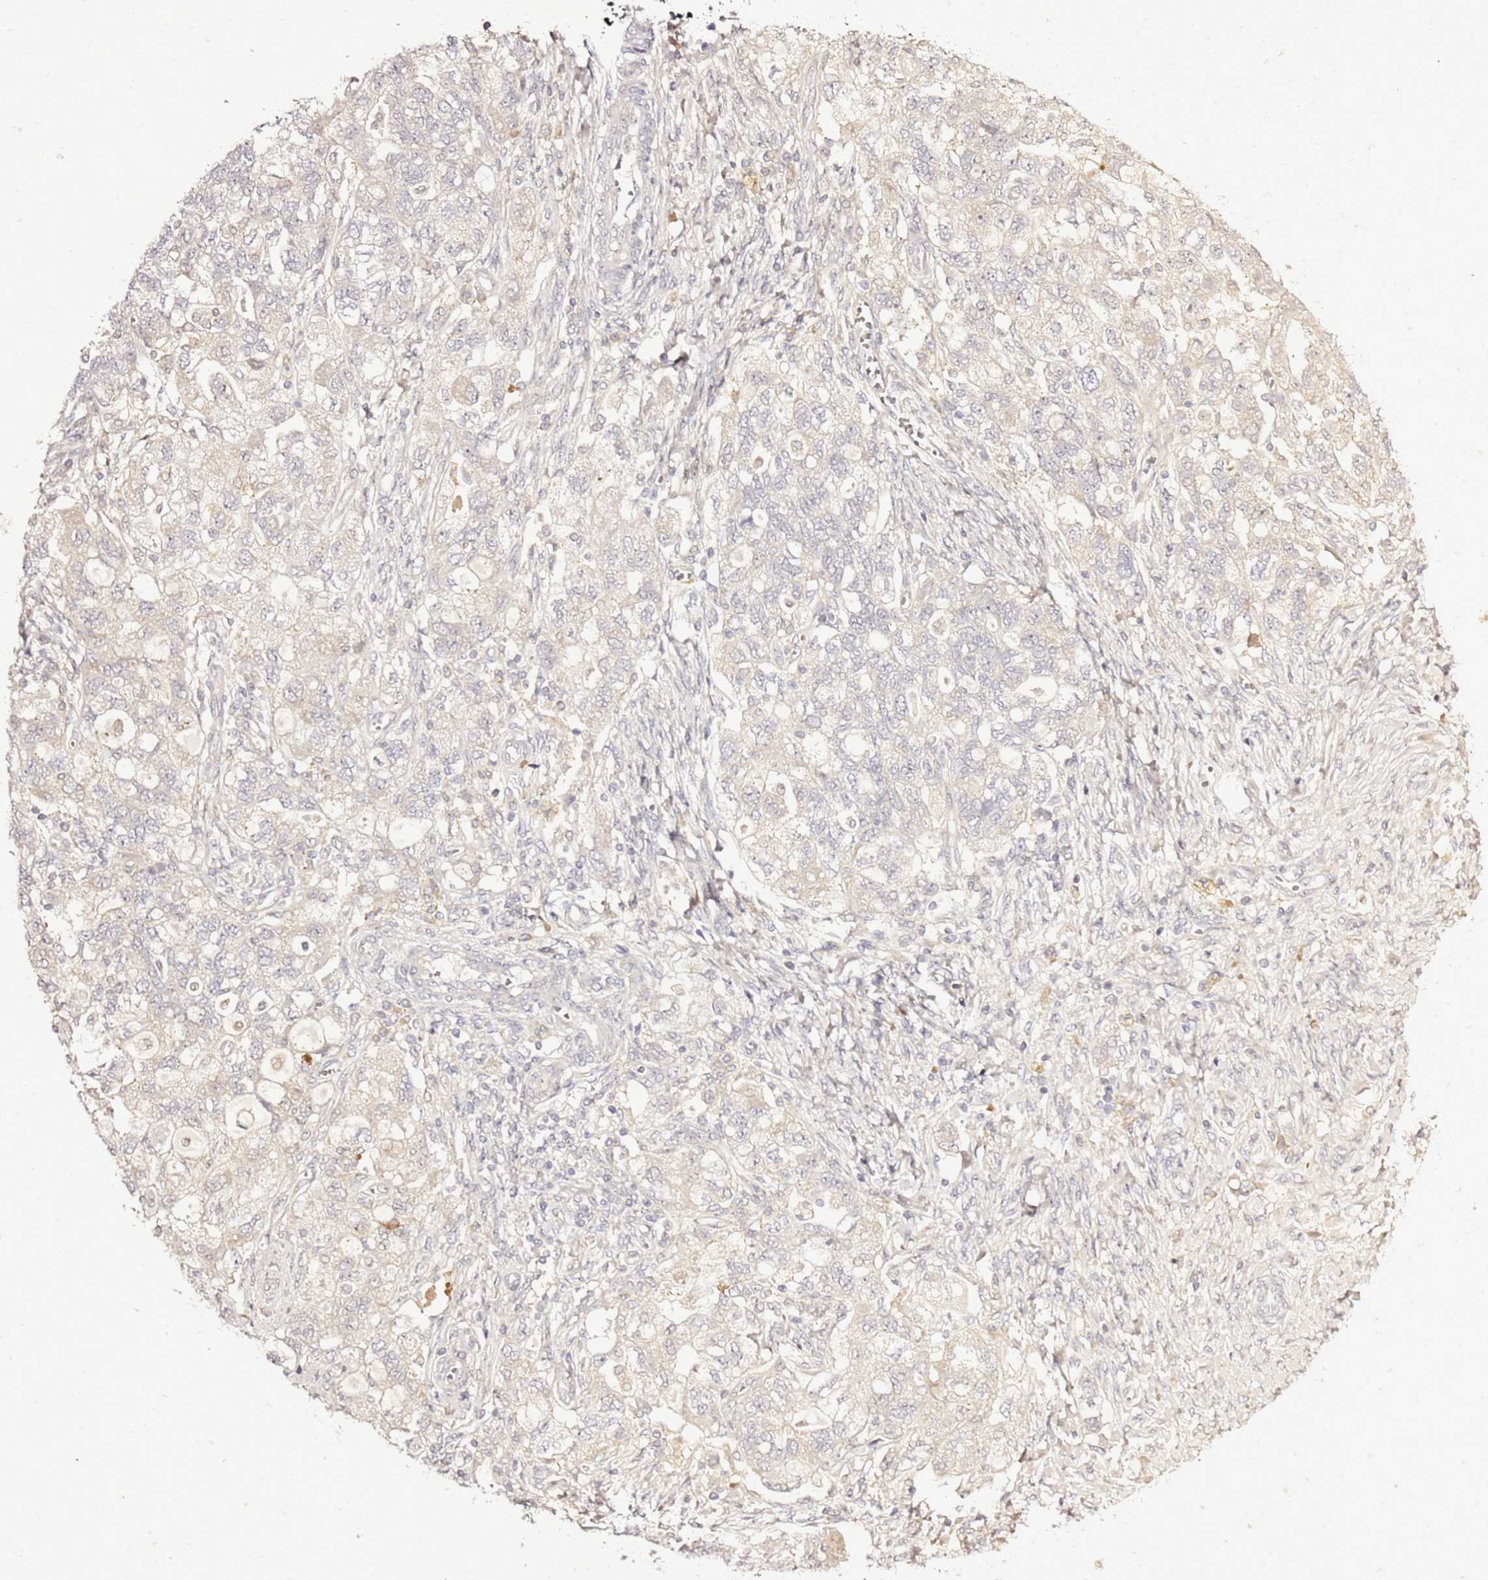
{"staining": {"intensity": "negative", "quantity": "none", "location": "none"}, "tissue": "ovarian cancer", "cell_type": "Tumor cells", "image_type": "cancer", "snomed": [{"axis": "morphology", "description": "Carcinoma, NOS"}, {"axis": "morphology", "description": "Cystadenocarcinoma, serous, NOS"}, {"axis": "topography", "description": "Ovary"}], "caption": "Ovarian cancer (carcinoma) stained for a protein using immunohistochemistry exhibits no positivity tumor cells.", "gene": "NOL8", "patient": {"sex": "female", "age": 69}}